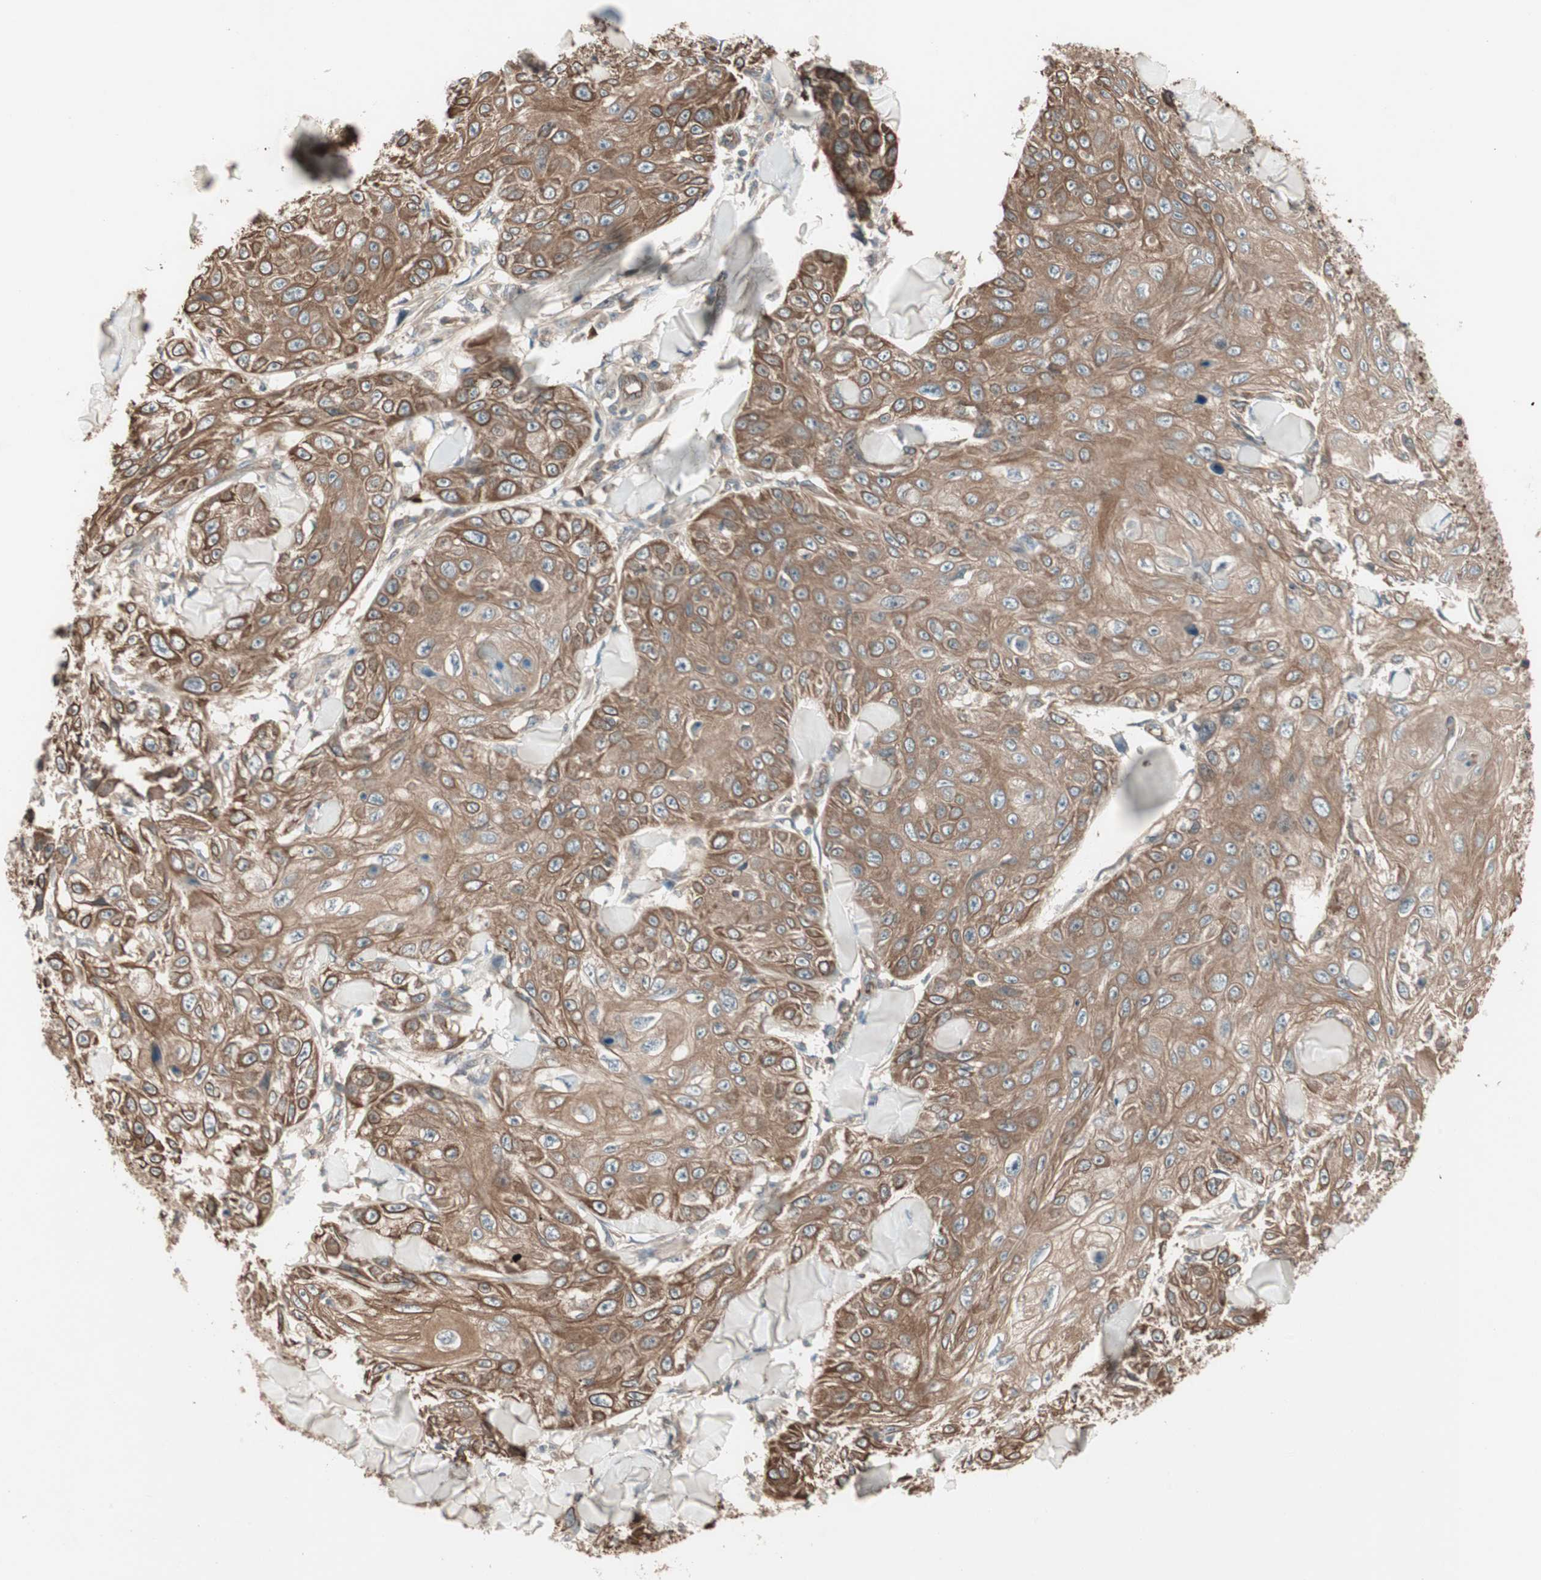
{"staining": {"intensity": "strong", "quantity": ">75%", "location": "cytoplasmic/membranous"}, "tissue": "skin cancer", "cell_type": "Tumor cells", "image_type": "cancer", "snomed": [{"axis": "morphology", "description": "Squamous cell carcinoma, NOS"}, {"axis": "topography", "description": "Skin"}], "caption": "There is high levels of strong cytoplasmic/membranous positivity in tumor cells of skin squamous cell carcinoma, as demonstrated by immunohistochemical staining (brown color).", "gene": "TFPI", "patient": {"sex": "male", "age": 86}}